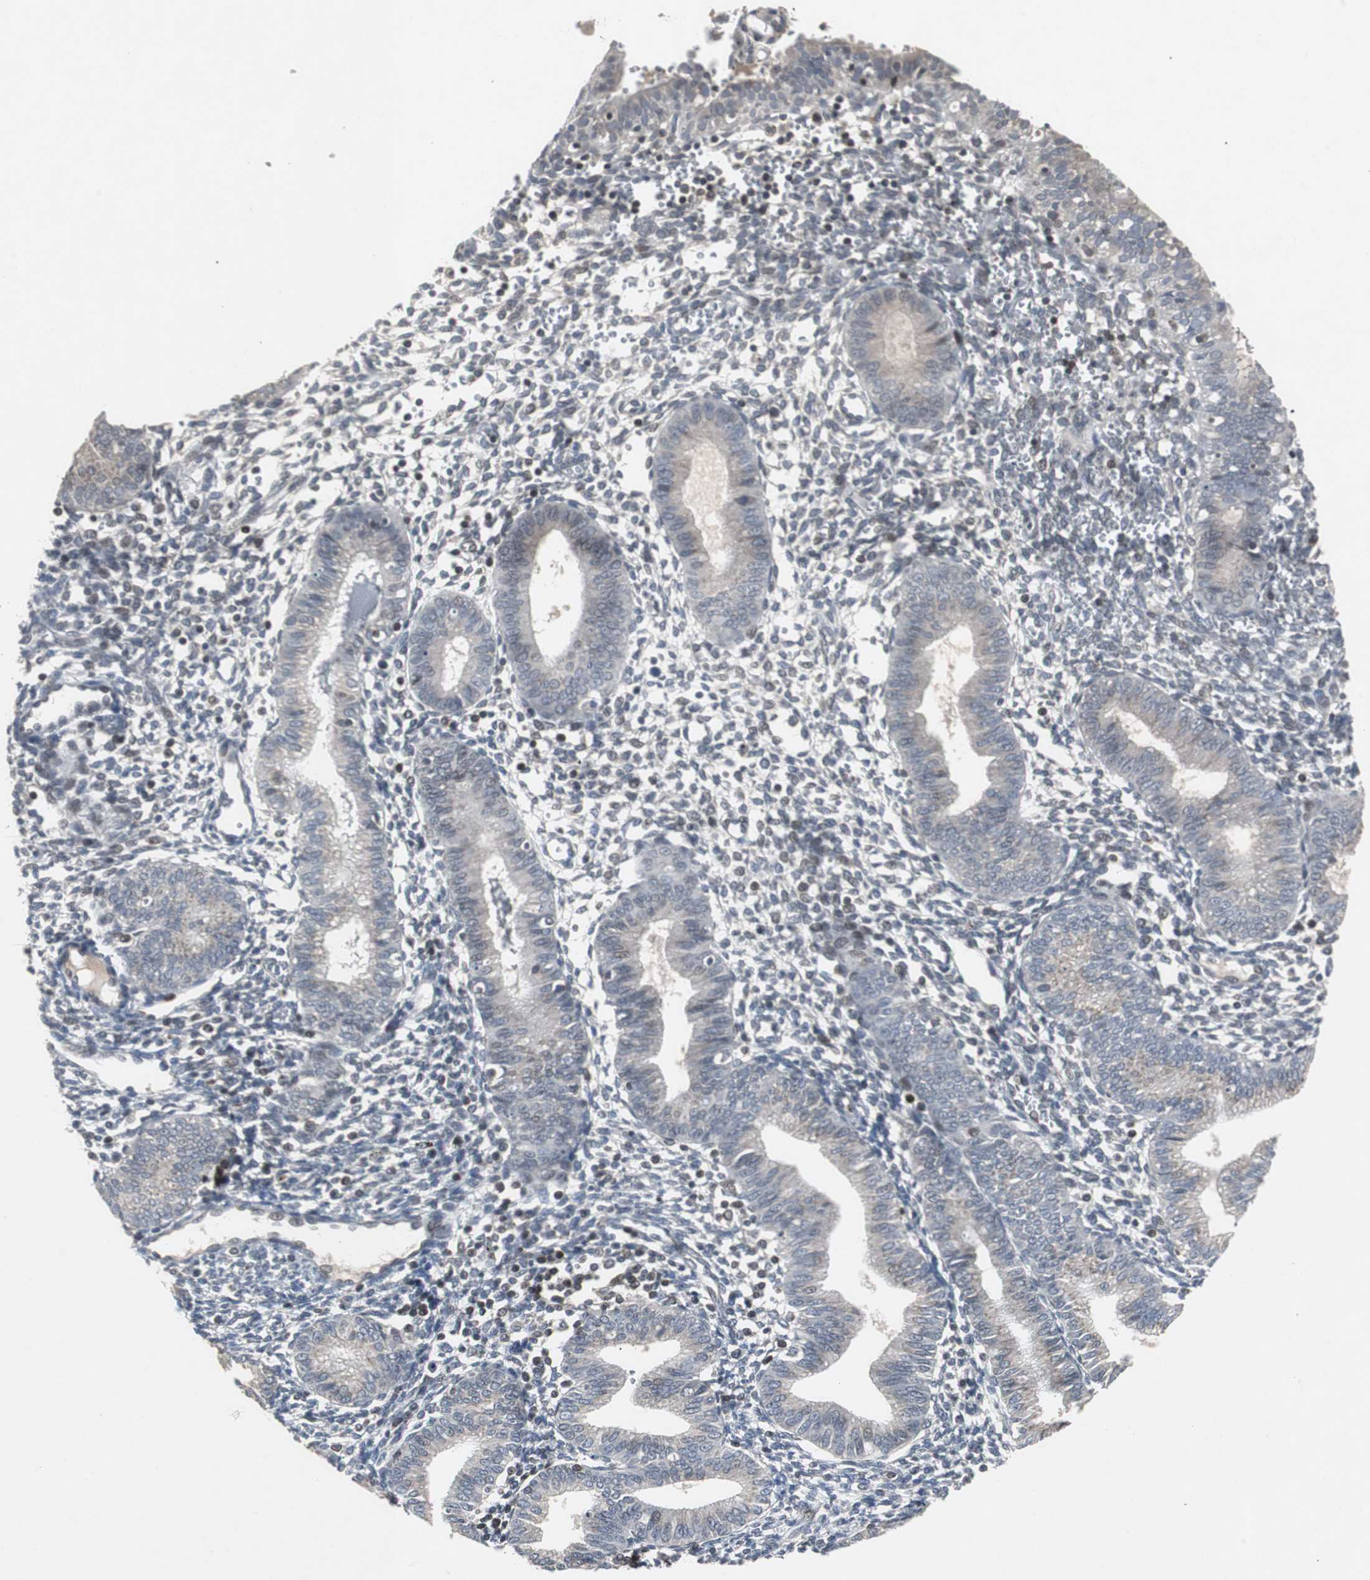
{"staining": {"intensity": "negative", "quantity": "none", "location": "none"}, "tissue": "endometrium", "cell_type": "Cells in endometrial stroma", "image_type": "normal", "snomed": [{"axis": "morphology", "description": "Normal tissue, NOS"}, {"axis": "topography", "description": "Endometrium"}], "caption": "There is no significant positivity in cells in endometrial stroma of endometrium. Nuclei are stained in blue.", "gene": "ZNF396", "patient": {"sex": "female", "age": 61}}